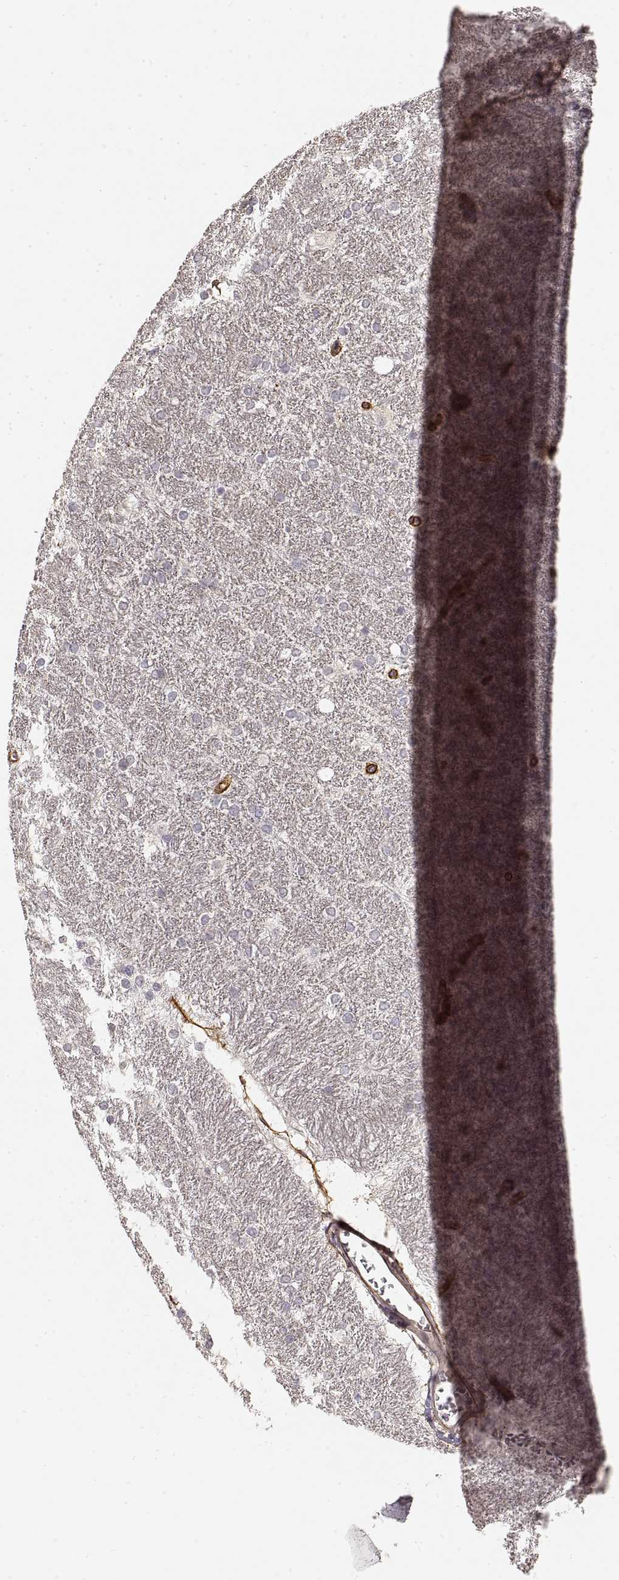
{"staining": {"intensity": "negative", "quantity": "none", "location": "none"}, "tissue": "hippocampus", "cell_type": "Glial cells", "image_type": "normal", "snomed": [{"axis": "morphology", "description": "Normal tissue, NOS"}, {"axis": "topography", "description": "Cerebral cortex"}, {"axis": "topography", "description": "Hippocampus"}], "caption": "The micrograph demonstrates no staining of glial cells in benign hippocampus.", "gene": "LAMA4", "patient": {"sex": "female", "age": 19}}